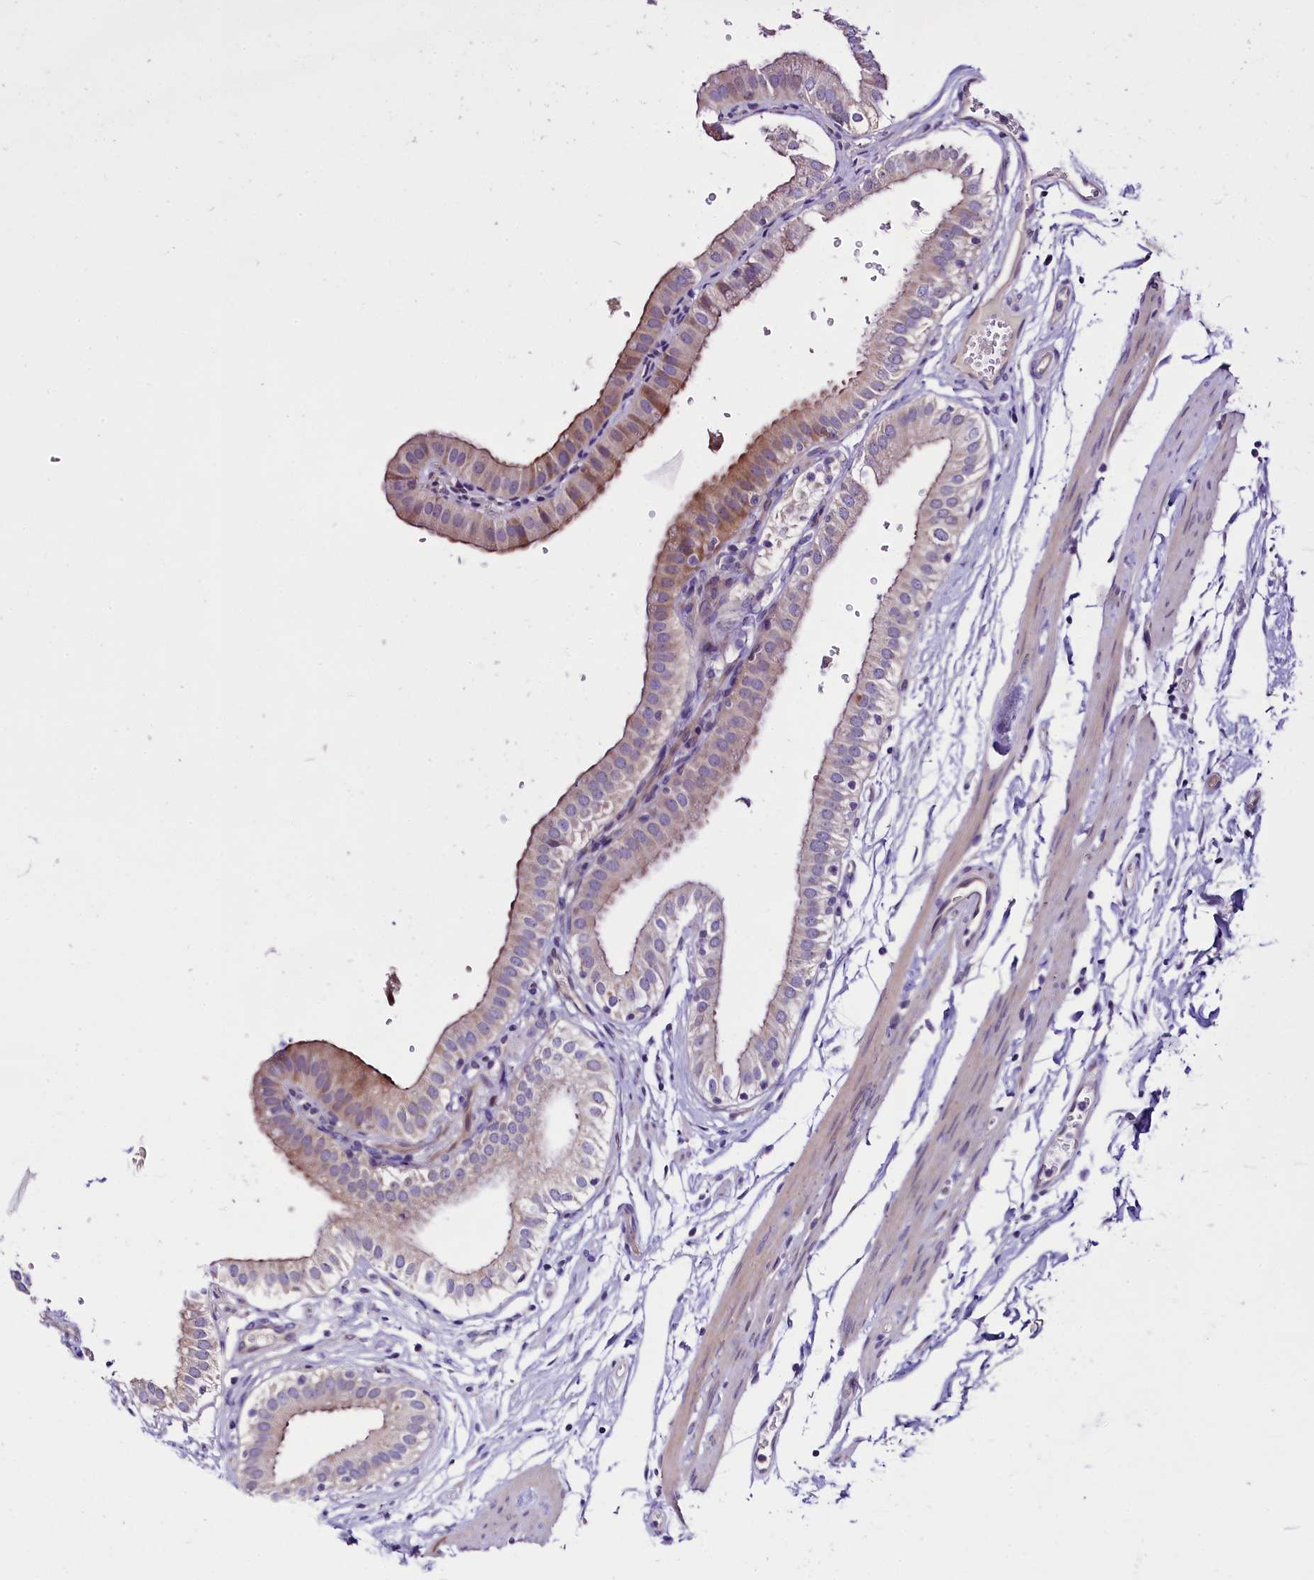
{"staining": {"intensity": "weak", "quantity": "25%-75%", "location": "cytoplasmic/membranous"}, "tissue": "gallbladder", "cell_type": "Glandular cells", "image_type": "normal", "snomed": [{"axis": "morphology", "description": "Normal tissue, NOS"}, {"axis": "topography", "description": "Gallbladder"}], "caption": "This is a photomicrograph of IHC staining of unremarkable gallbladder, which shows weak positivity in the cytoplasmic/membranous of glandular cells.", "gene": "C9orf40", "patient": {"sex": "female", "age": 61}}